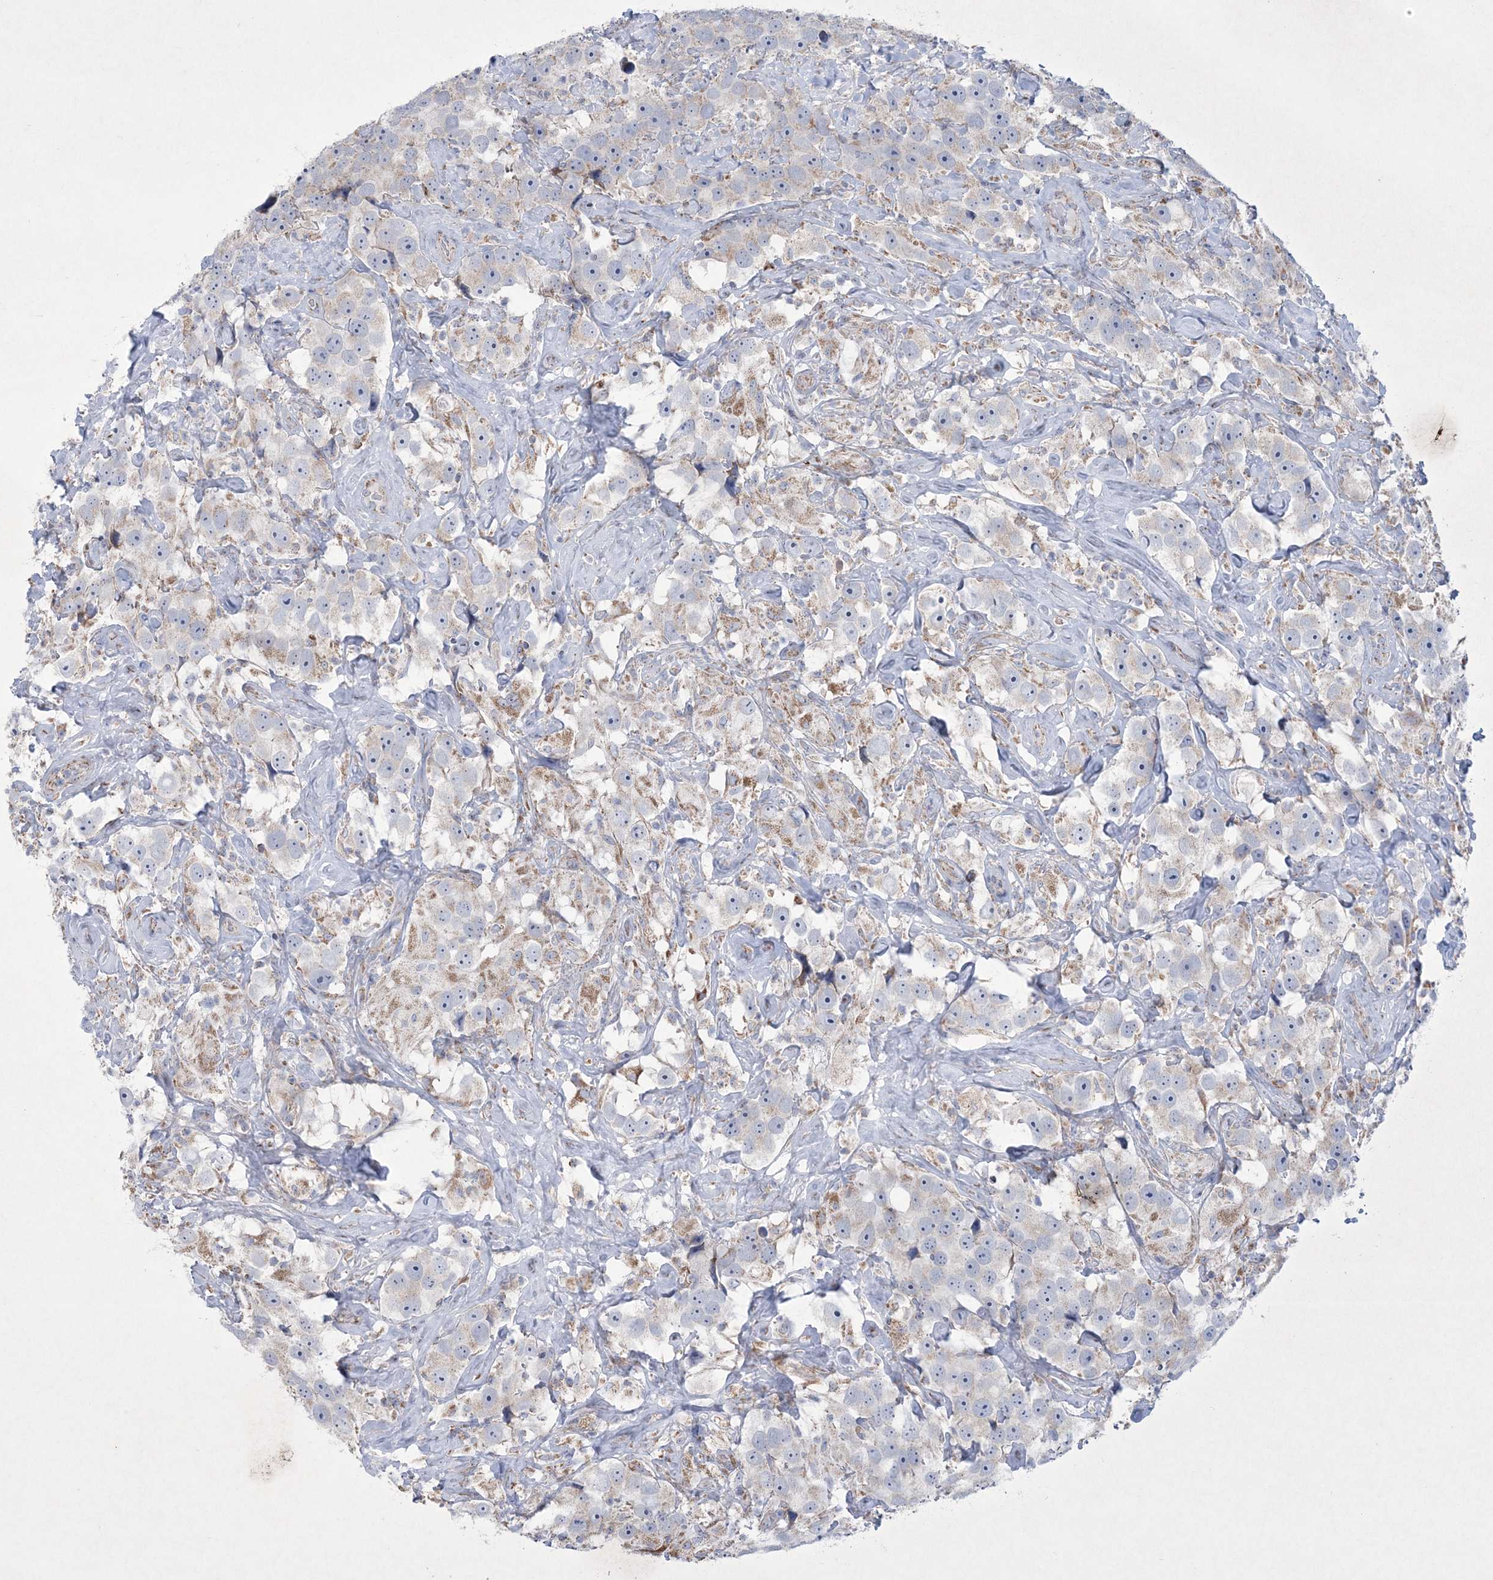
{"staining": {"intensity": "moderate", "quantity": "25%-75%", "location": "cytoplasmic/membranous"}, "tissue": "testis cancer", "cell_type": "Tumor cells", "image_type": "cancer", "snomed": [{"axis": "morphology", "description": "Seminoma, NOS"}, {"axis": "topography", "description": "Testis"}], "caption": "IHC (DAB (3,3'-diaminobenzidine)) staining of human seminoma (testis) shows moderate cytoplasmic/membranous protein expression in about 25%-75% of tumor cells.", "gene": "CES4A", "patient": {"sex": "male", "age": 49}}